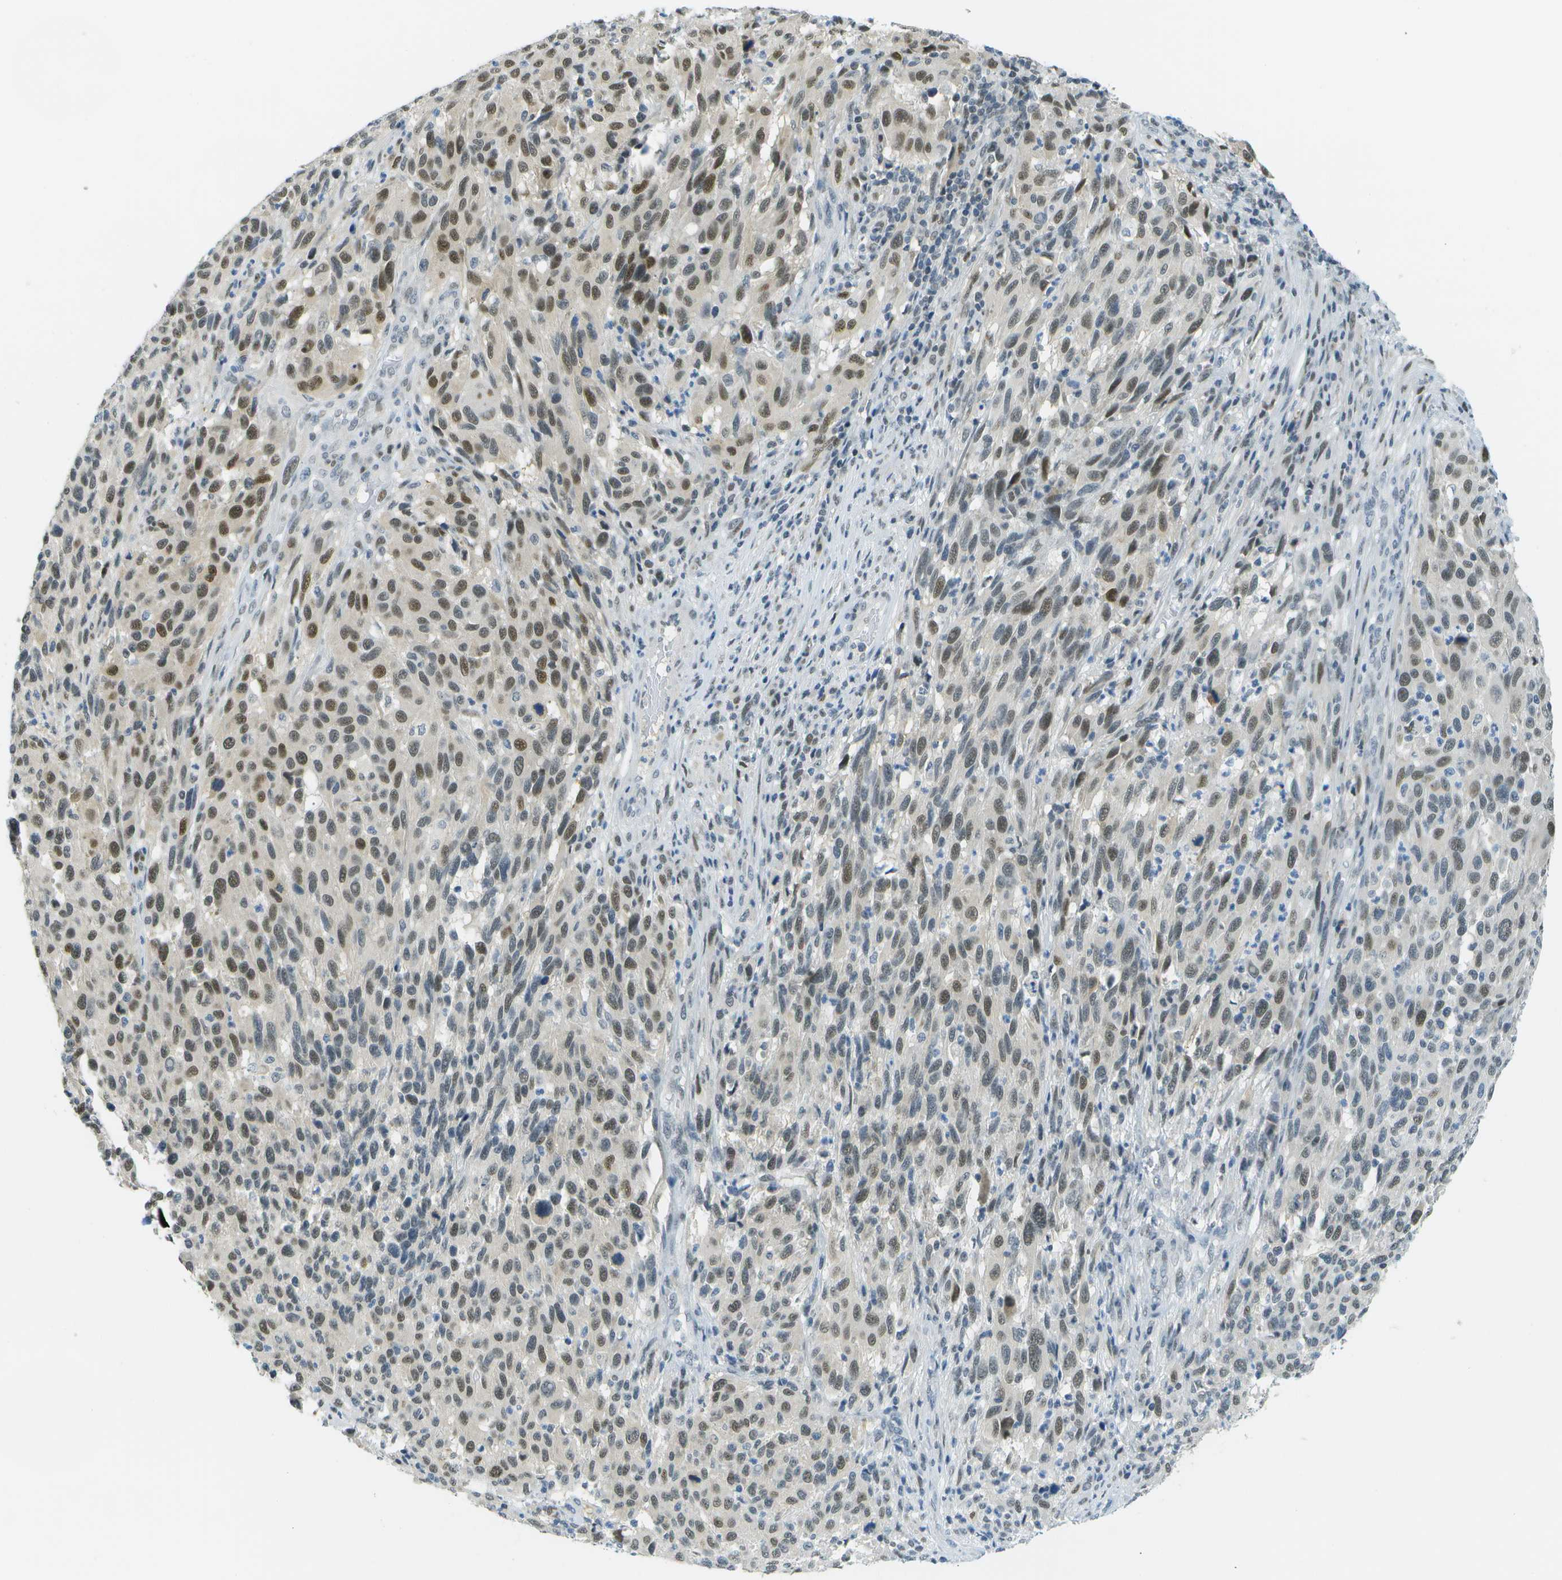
{"staining": {"intensity": "strong", "quantity": "25%-75%", "location": "nuclear"}, "tissue": "melanoma", "cell_type": "Tumor cells", "image_type": "cancer", "snomed": [{"axis": "morphology", "description": "Malignant melanoma, Metastatic site"}, {"axis": "topography", "description": "Lymph node"}], "caption": "IHC (DAB (3,3'-diaminobenzidine)) staining of malignant melanoma (metastatic site) shows strong nuclear protein expression in approximately 25%-75% of tumor cells.", "gene": "NEK11", "patient": {"sex": "male", "age": 61}}